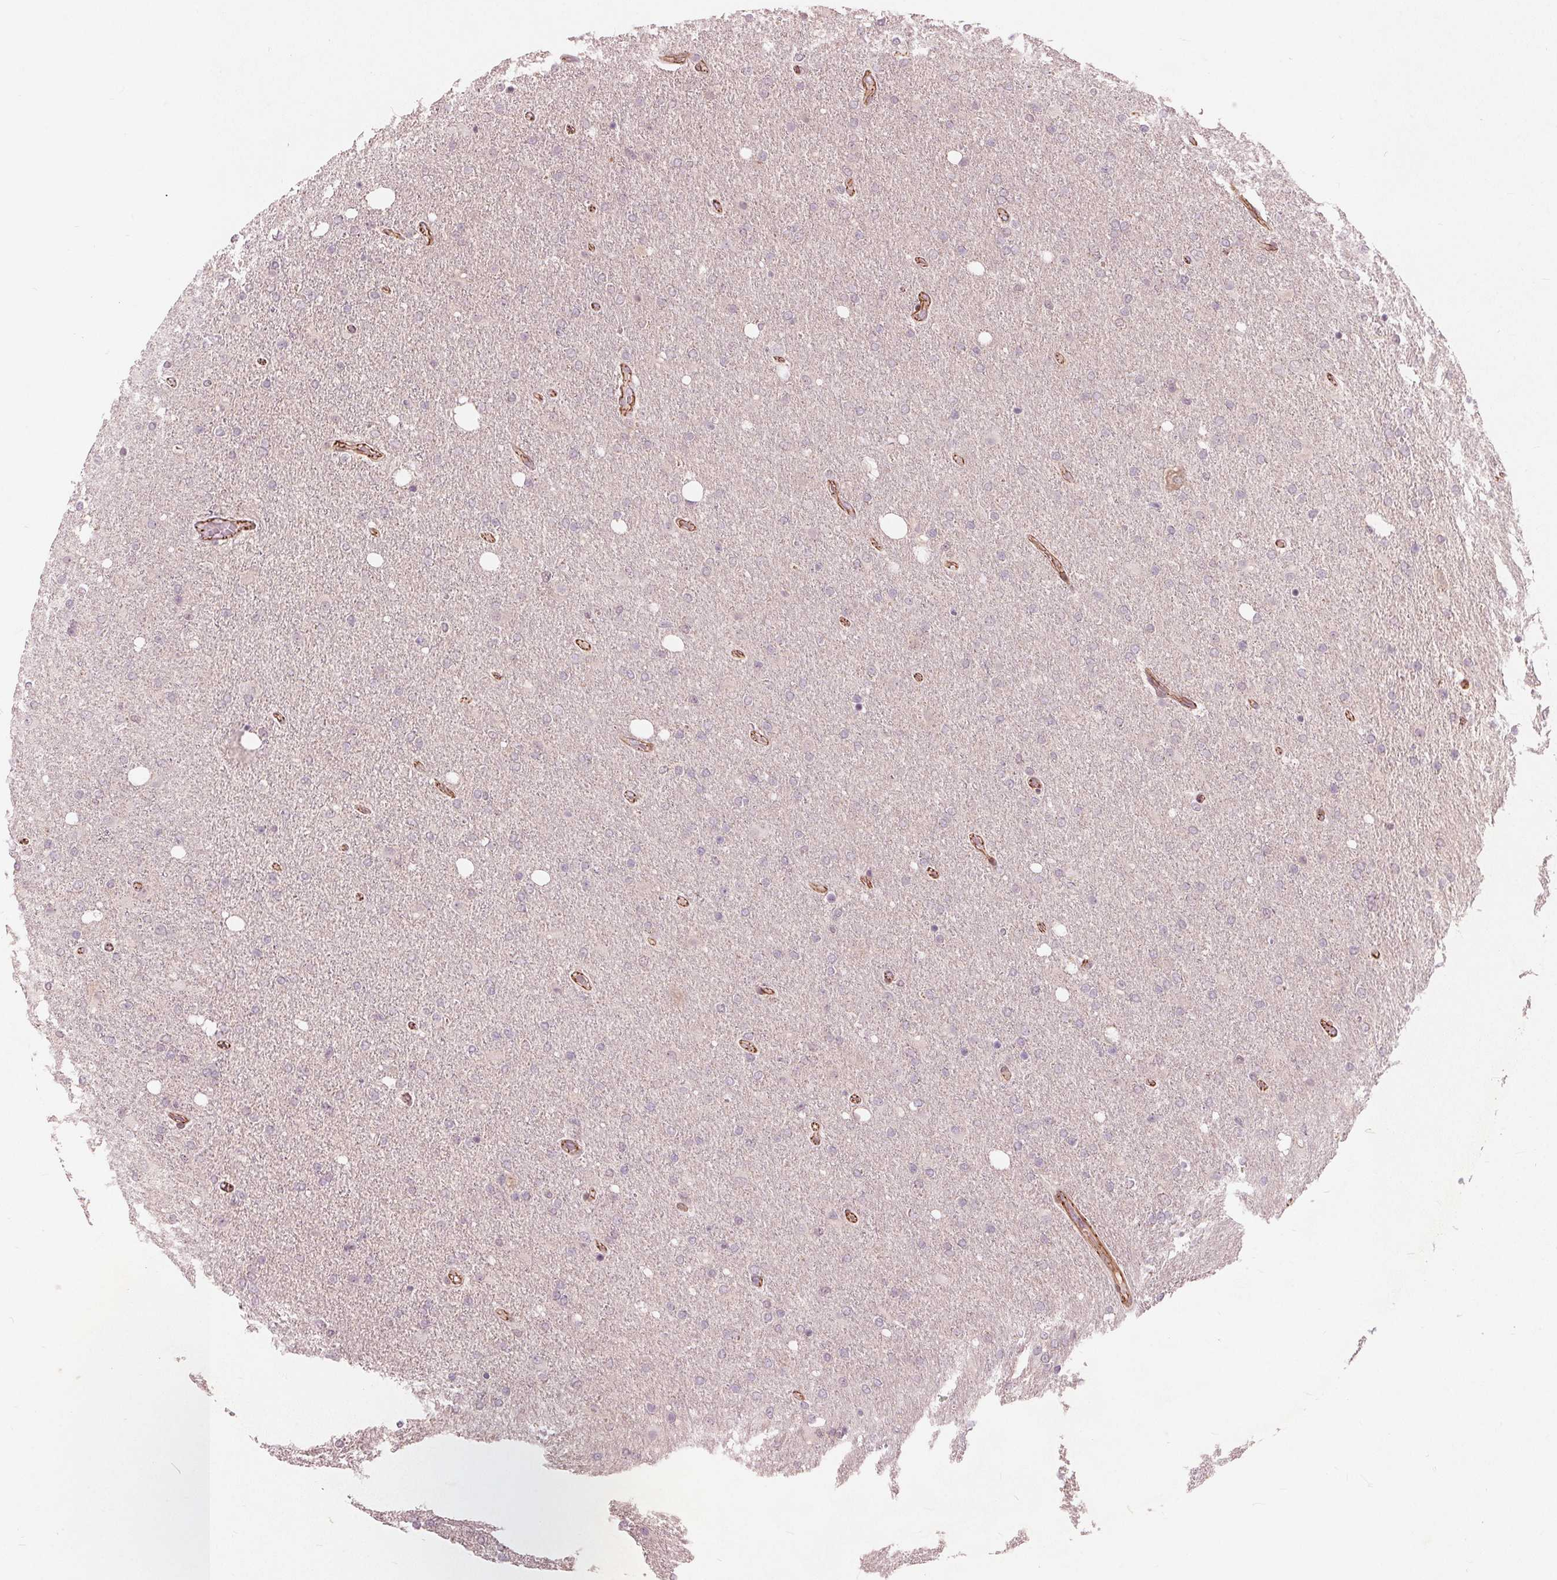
{"staining": {"intensity": "negative", "quantity": "none", "location": "none"}, "tissue": "glioma", "cell_type": "Tumor cells", "image_type": "cancer", "snomed": [{"axis": "morphology", "description": "Glioma, malignant, High grade"}, {"axis": "topography", "description": "Cerebral cortex"}], "caption": "The image shows no significant positivity in tumor cells of glioma.", "gene": "TXNIP", "patient": {"sex": "male", "age": 70}}